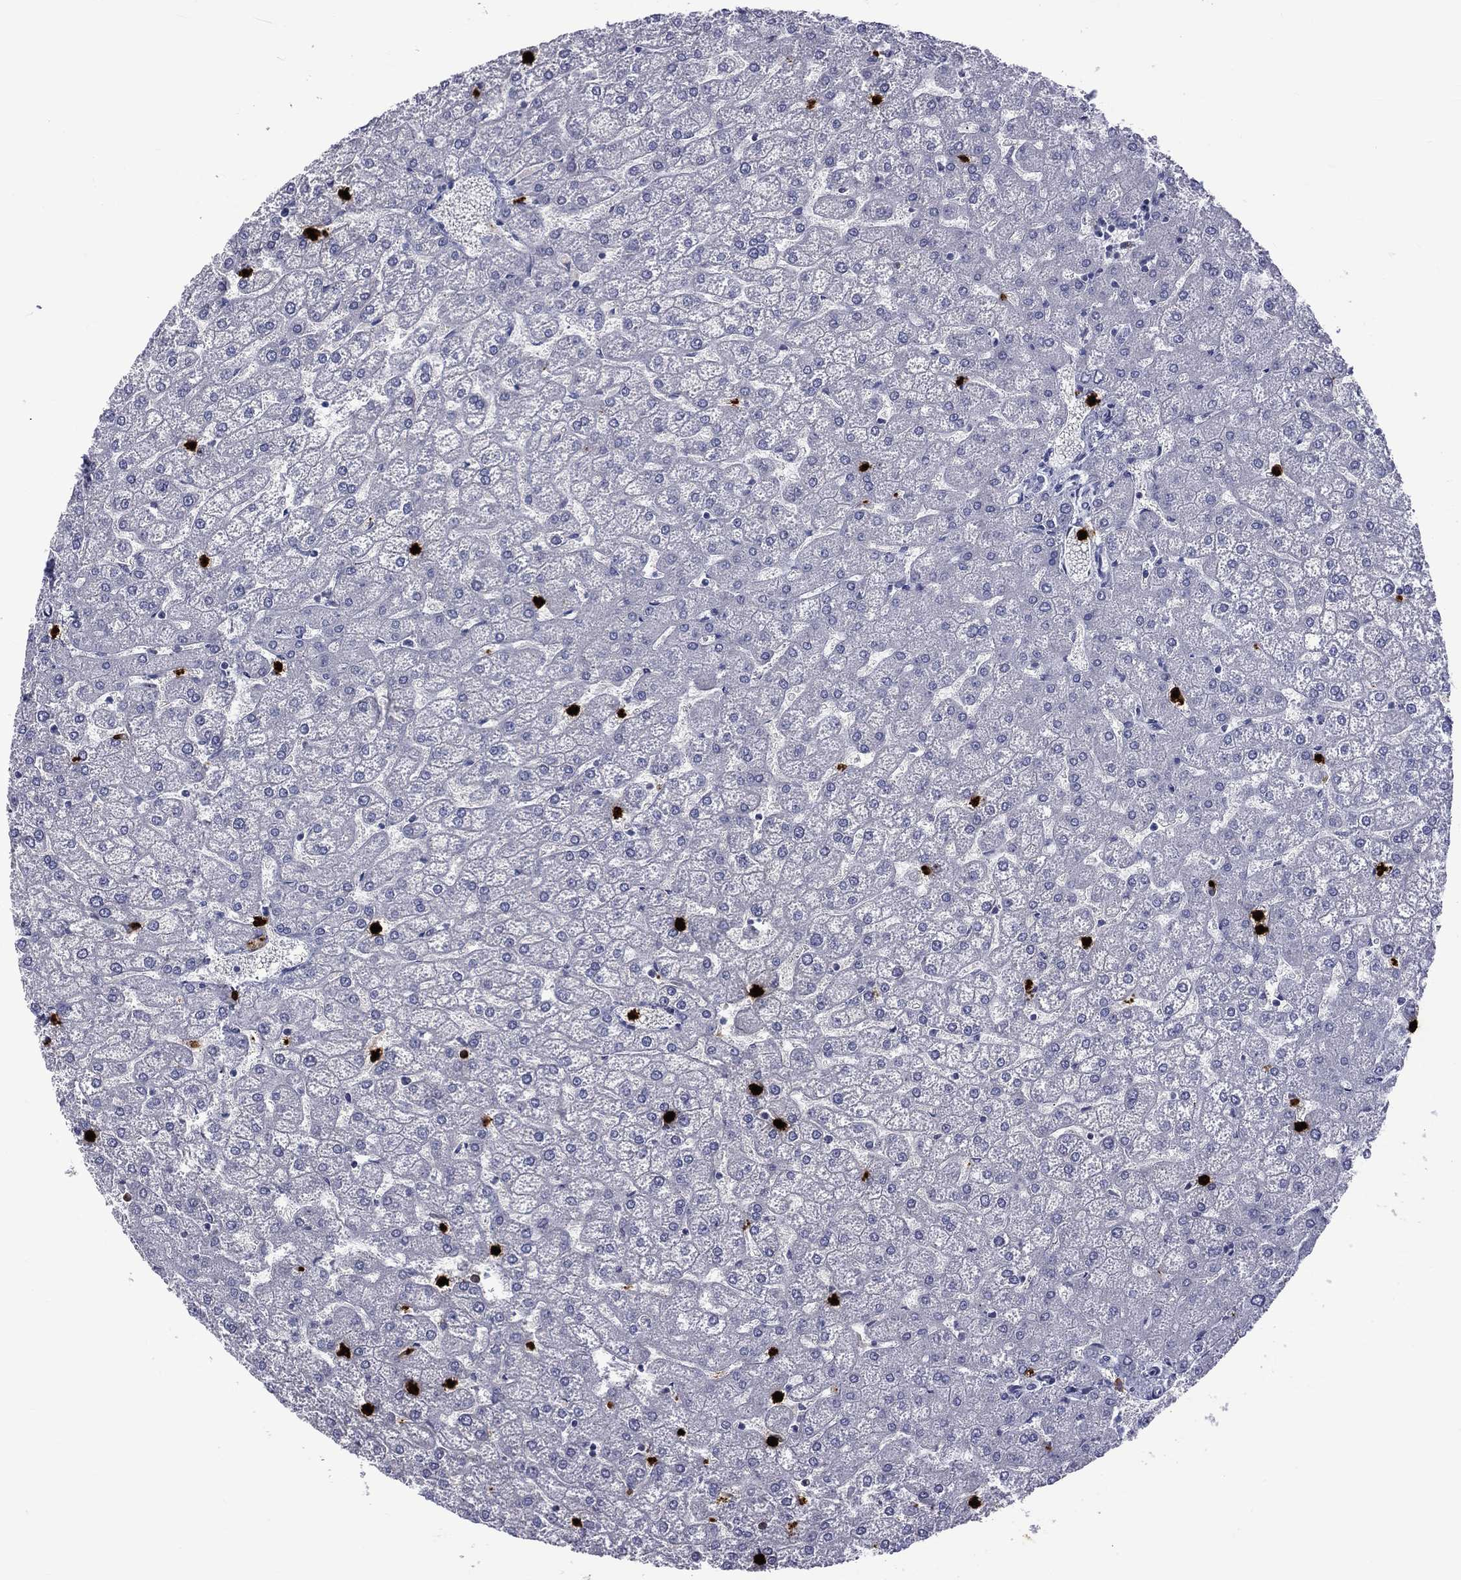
{"staining": {"intensity": "negative", "quantity": "none", "location": "none"}, "tissue": "liver", "cell_type": "Cholangiocytes", "image_type": "normal", "snomed": [{"axis": "morphology", "description": "Normal tissue, NOS"}, {"axis": "topography", "description": "Liver"}], "caption": "DAB (3,3'-diaminobenzidine) immunohistochemical staining of benign human liver demonstrates no significant staining in cholangiocytes. The staining was performed using DAB (3,3'-diaminobenzidine) to visualize the protein expression in brown, while the nuclei were stained in blue with hematoxylin (Magnification: 20x).", "gene": "ELANE", "patient": {"sex": "female", "age": 32}}